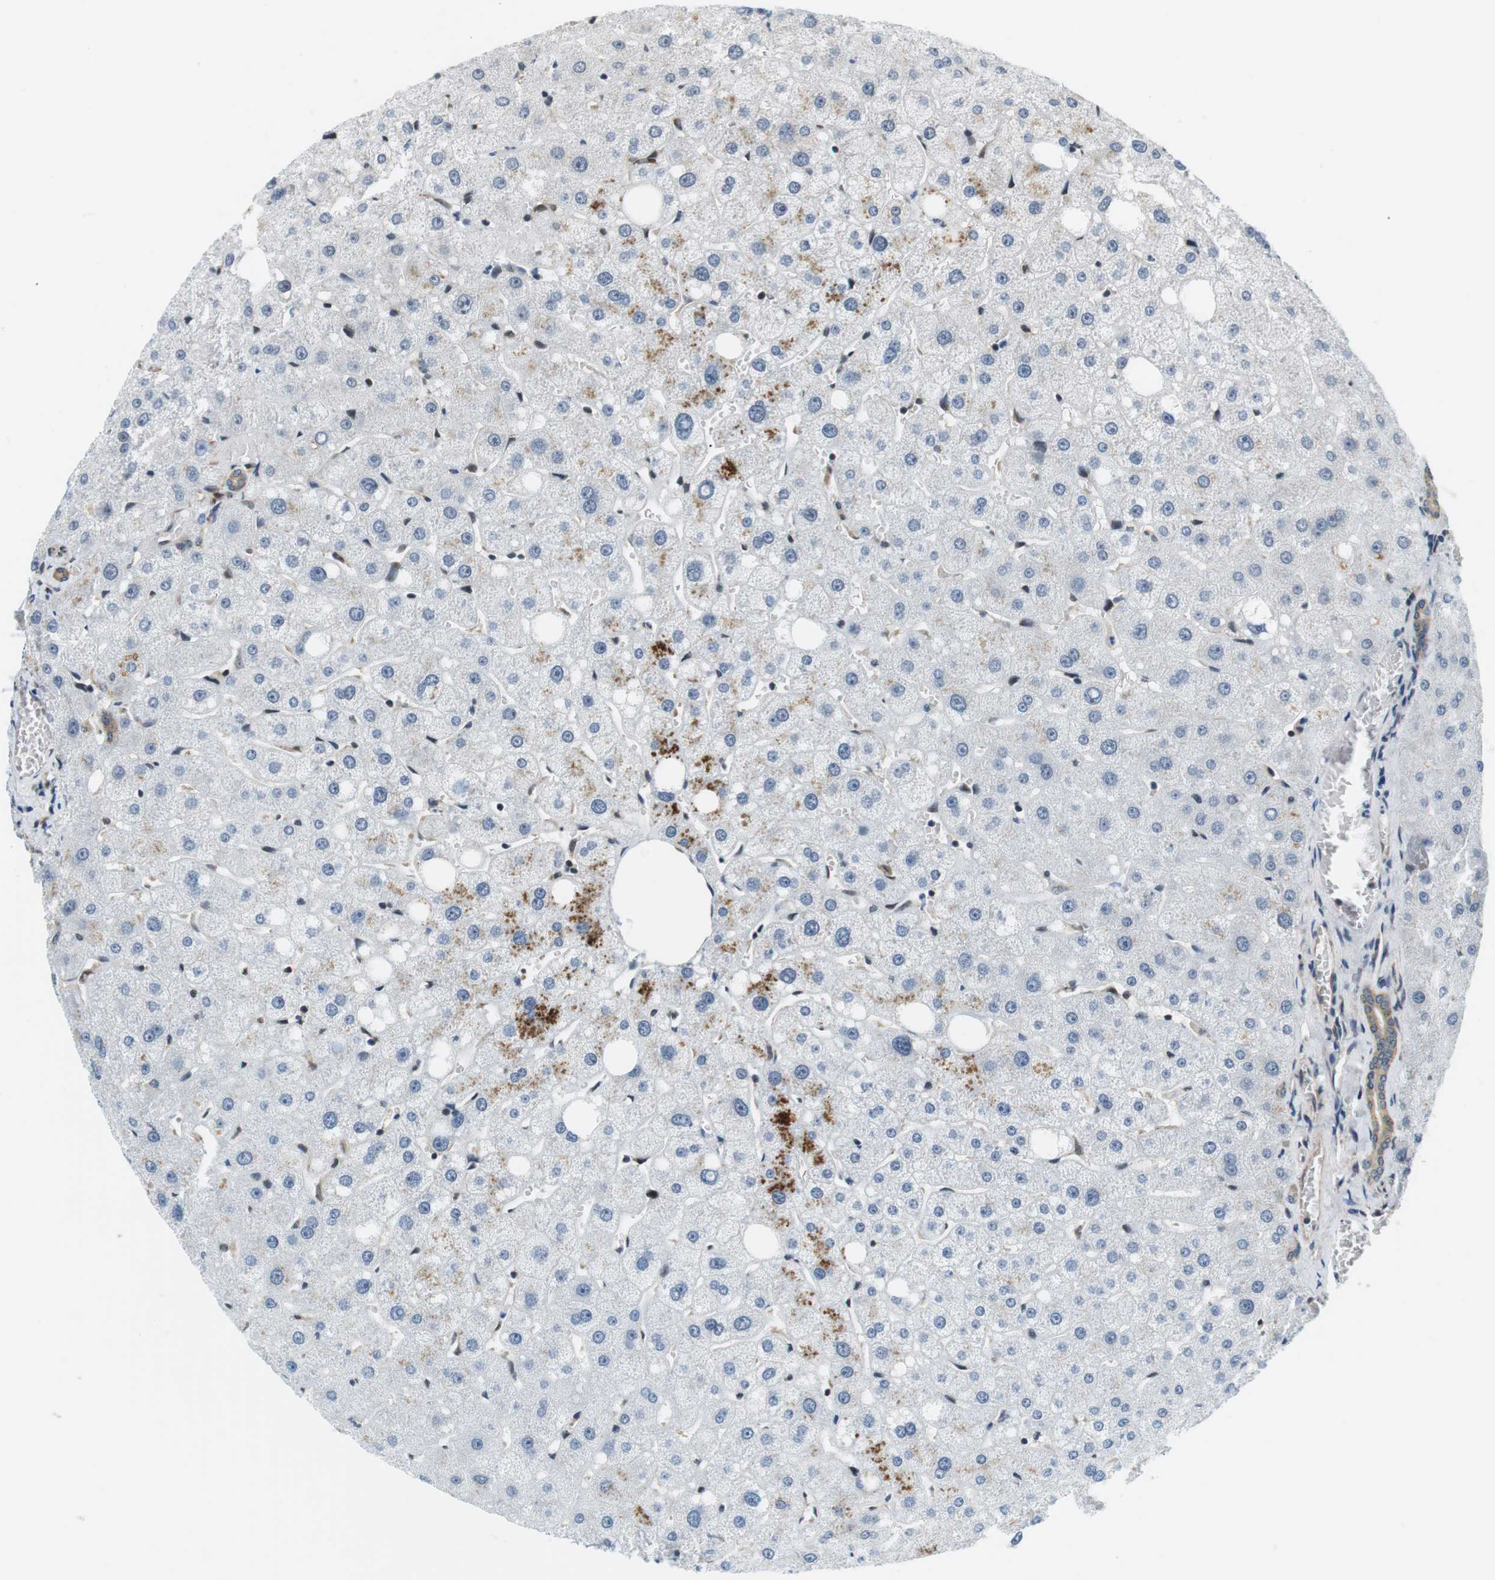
{"staining": {"intensity": "moderate", "quantity": "<25%", "location": "cytoplasmic/membranous"}, "tissue": "liver", "cell_type": "Cholangiocytes", "image_type": "normal", "snomed": [{"axis": "morphology", "description": "Normal tissue, NOS"}, {"axis": "topography", "description": "Liver"}], "caption": "Cholangiocytes exhibit moderate cytoplasmic/membranous expression in approximately <25% of cells in unremarkable liver.", "gene": "CSNK2B", "patient": {"sex": "male", "age": 73}}